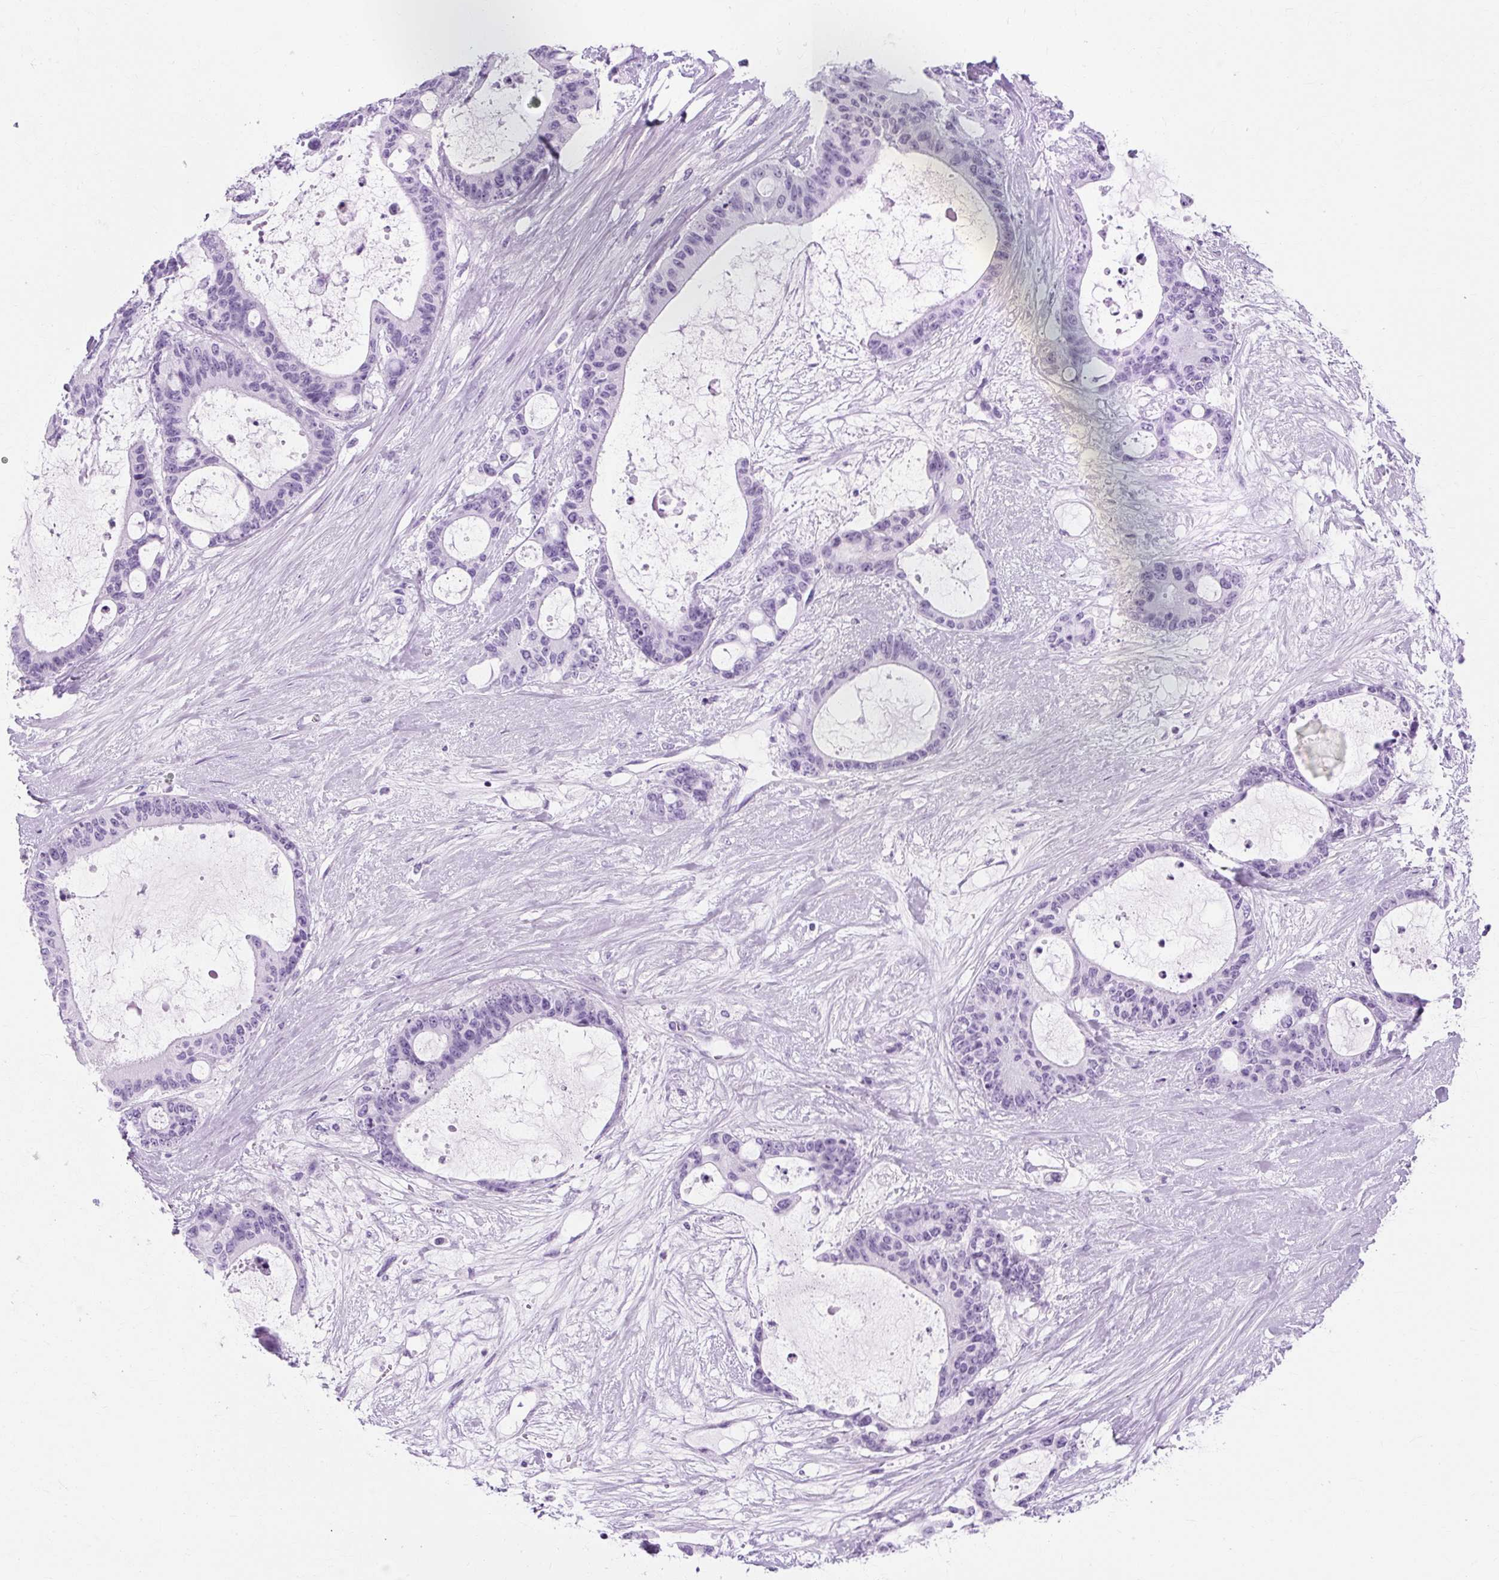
{"staining": {"intensity": "negative", "quantity": "none", "location": "none"}, "tissue": "liver cancer", "cell_type": "Tumor cells", "image_type": "cancer", "snomed": [{"axis": "morphology", "description": "Normal tissue, NOS"}, {"axis": "morphology", "description": "Cholangiocarcinoma"}, {"axis": "topography", "description": "Liver"}, {"axis": "topography", "description": "Peripheral nerve tissue"}], "caption": "Liver cancer (cholangiocarcinoma) was stained to show a protein in brown. There is no significant positivity in tumor cells.", "gene": "RYBP", "patient": {"sex": "female", "age": 73}}